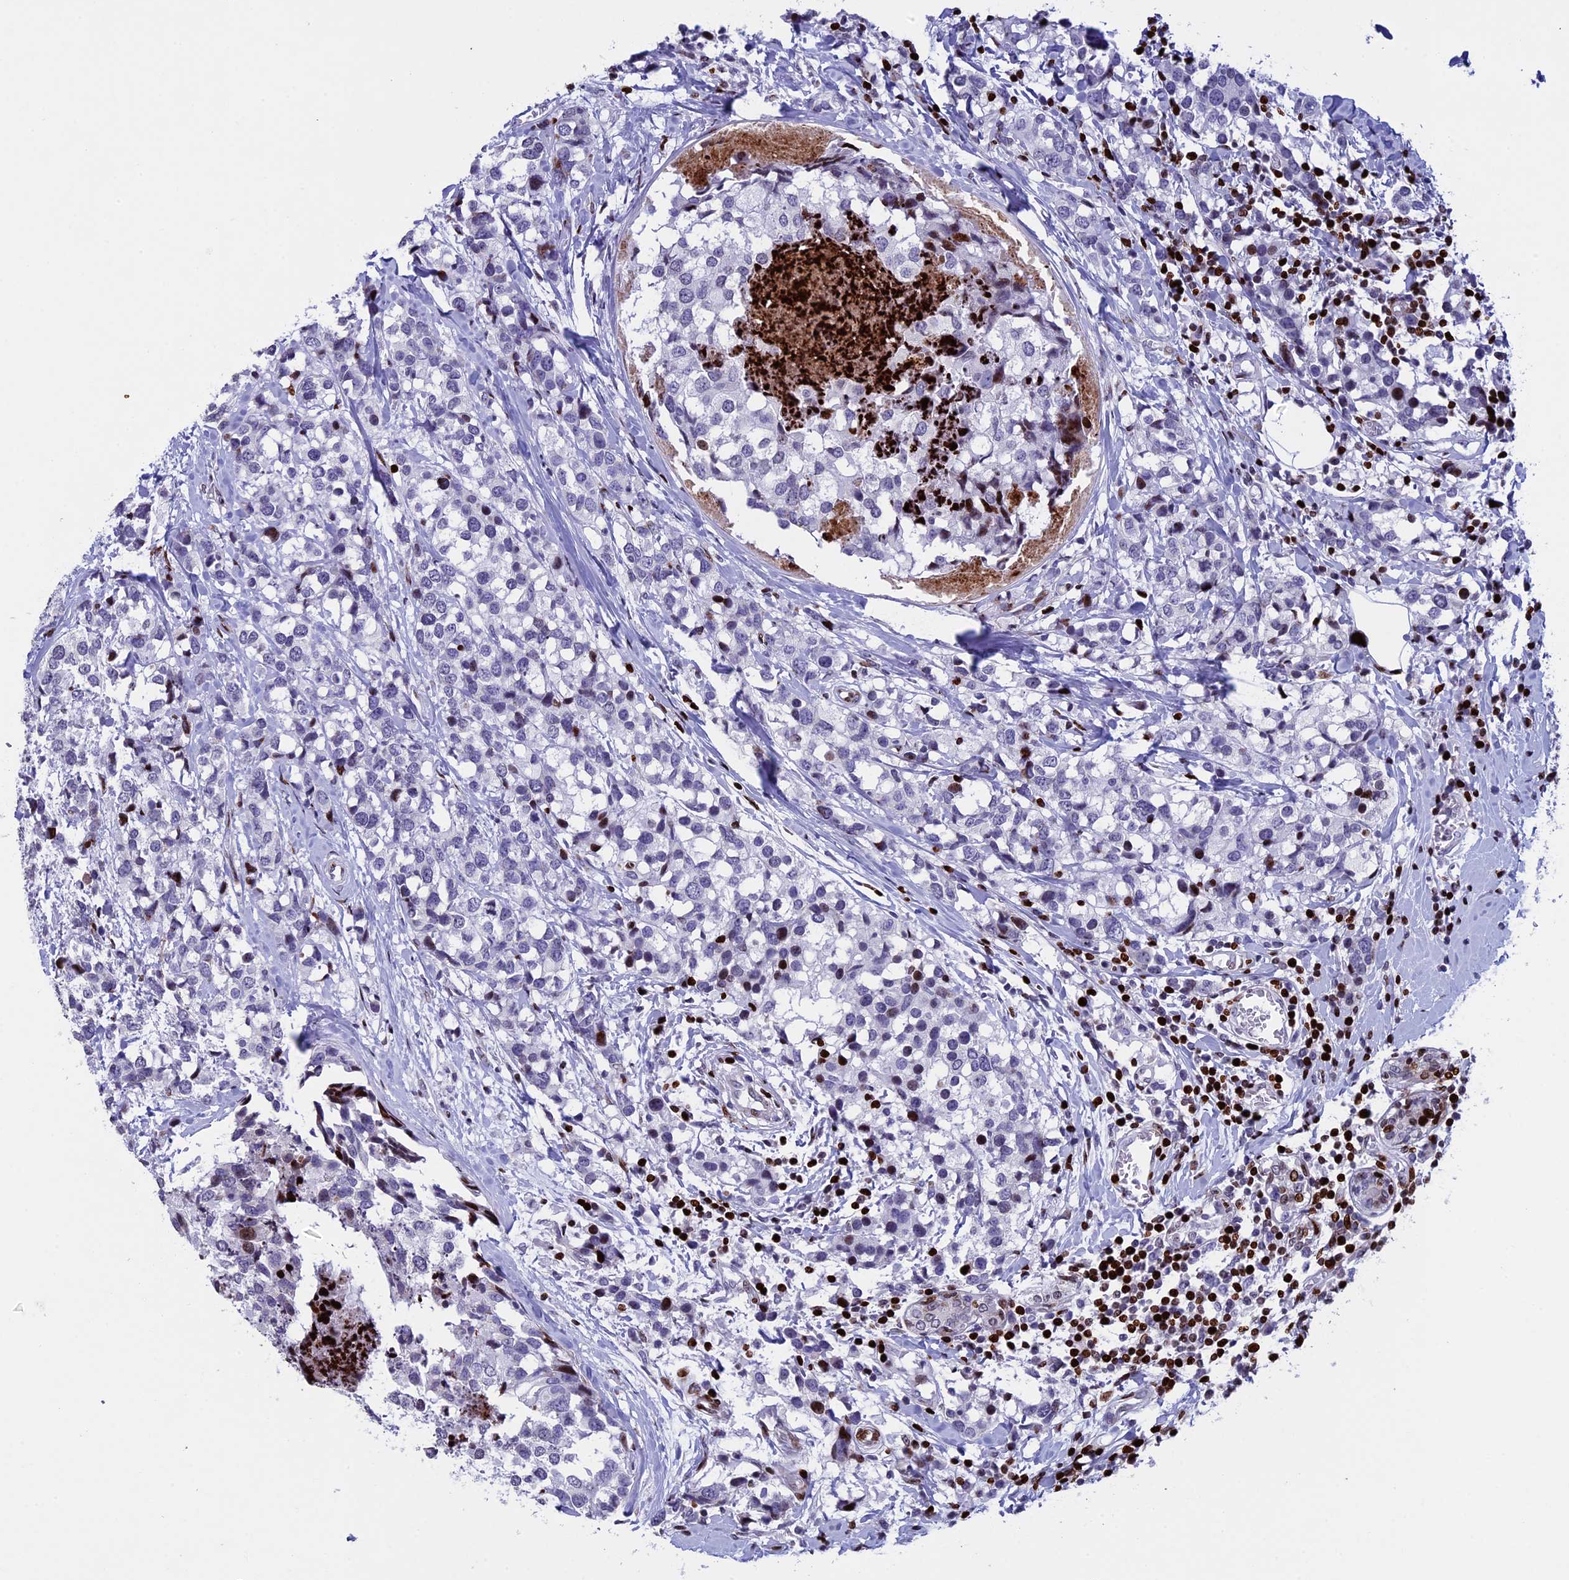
{"staining": {"intensity": "moderate", "quantity": "<25%", "location": "nuclear"}, "tissue": "breast cancer", "cell_type": "Tumor cells", "image_type": "cancer", "snomed": [{"axis": "morphology", "description": "Lobular carcinoma"}, {"axis": "topography", "description": "Breast"}], "caption": "Moderate nuclear expression is seen in approximately <25% of tumor cells in breast lobular carcinoma. The protein of interest is shown in brown color, while the nuclei are stained blue.", "gene": "BTBD3", "patient": {"sex": "female", "age": 59}}